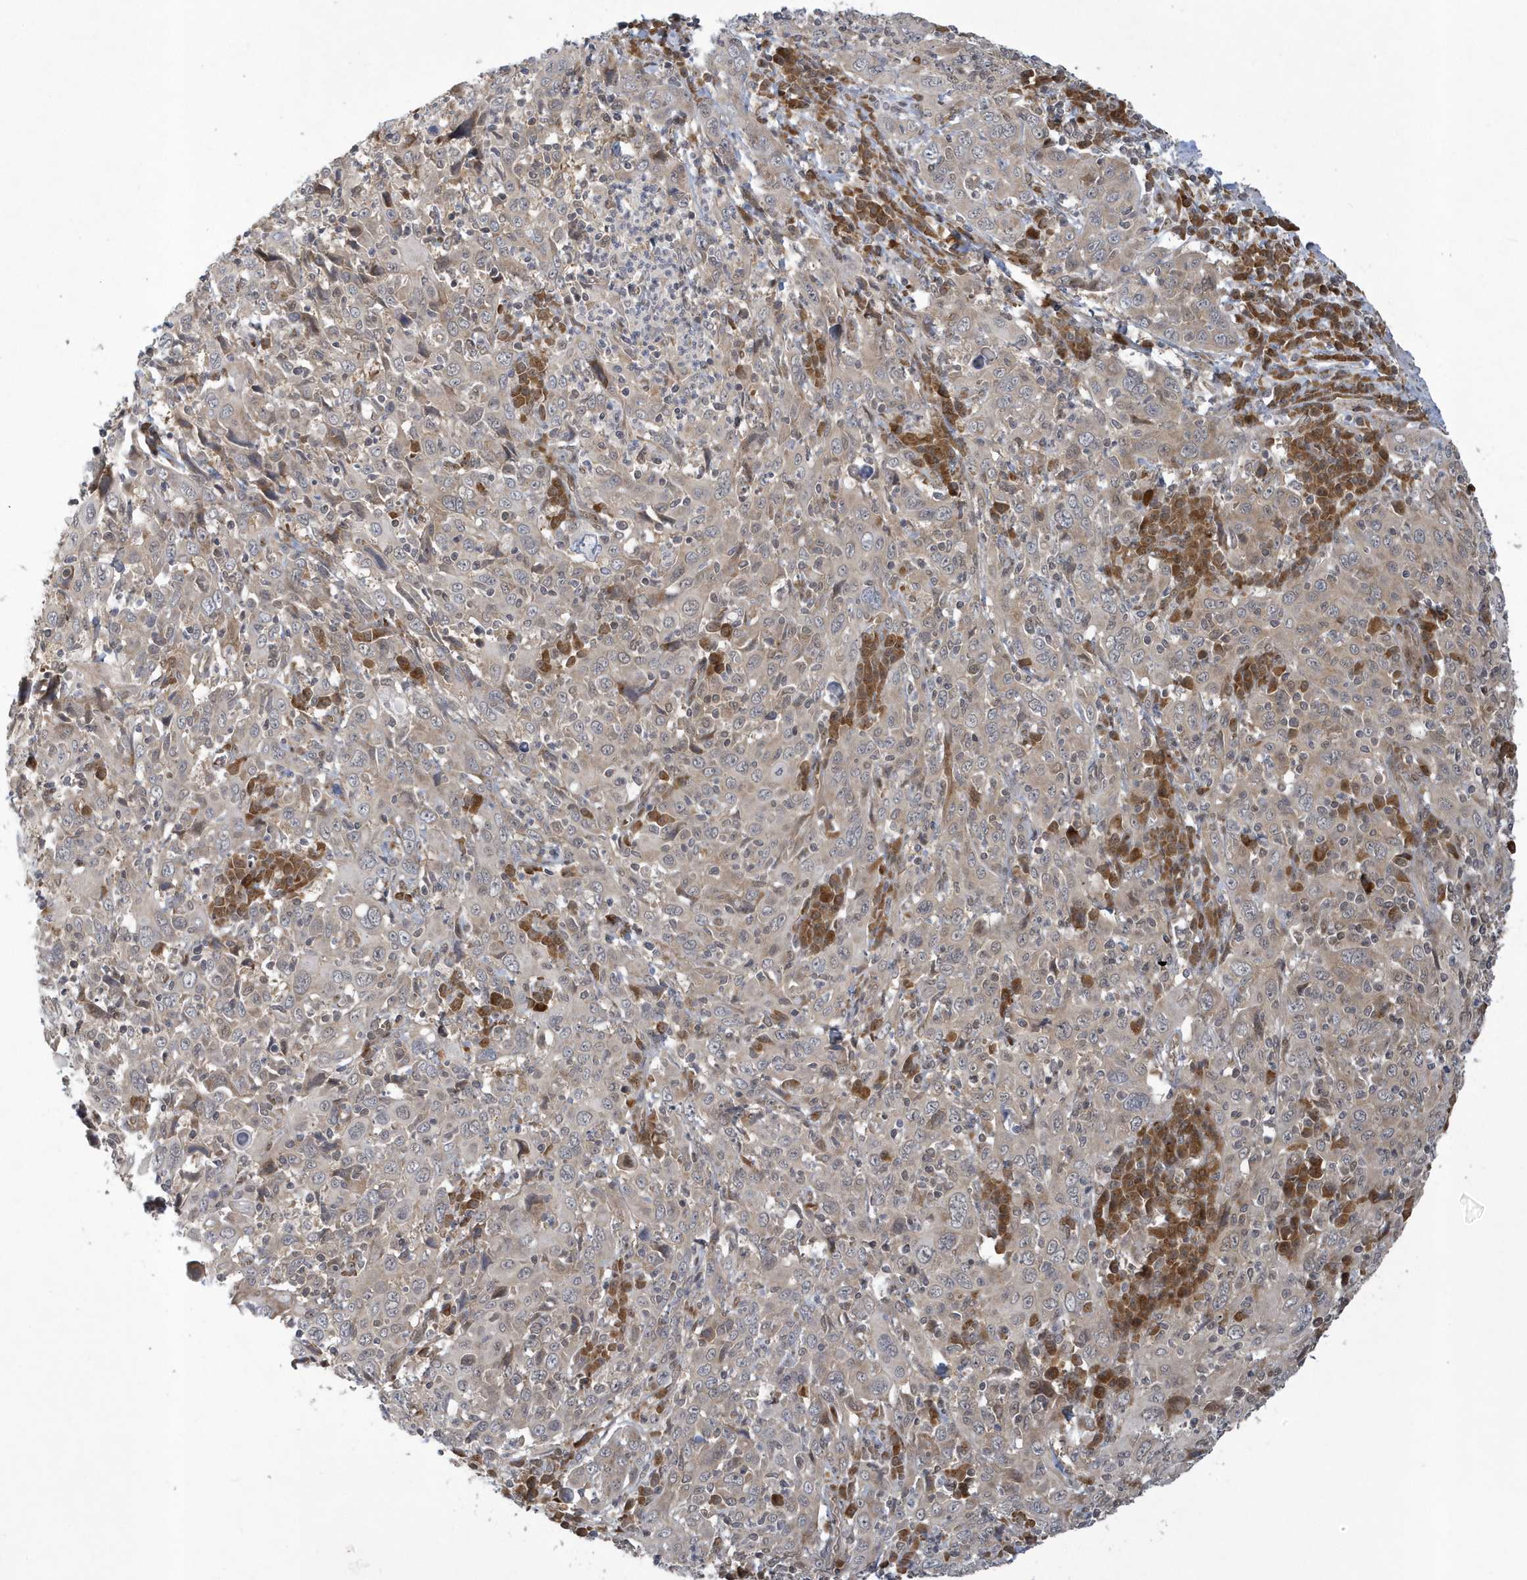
{"staining": {"intensity": "negative", "quantity": "none", "location": "none"}, "tissue": "cervical cancer", "cell_type": "Tumor cells", "image_type": "cancer", "snomed": [{"axis": "morphology", "description": "Squamous cell carcinoma, NOS"}, {"axis": "topography", "description": "Cervix"}], "caption": "The micrograph shows no significant staining in tumor cells of cervical cancer (squamous cell carcinoma).", "gene": "ATG4A", "patient": {"sex": "female", "age": 46}}